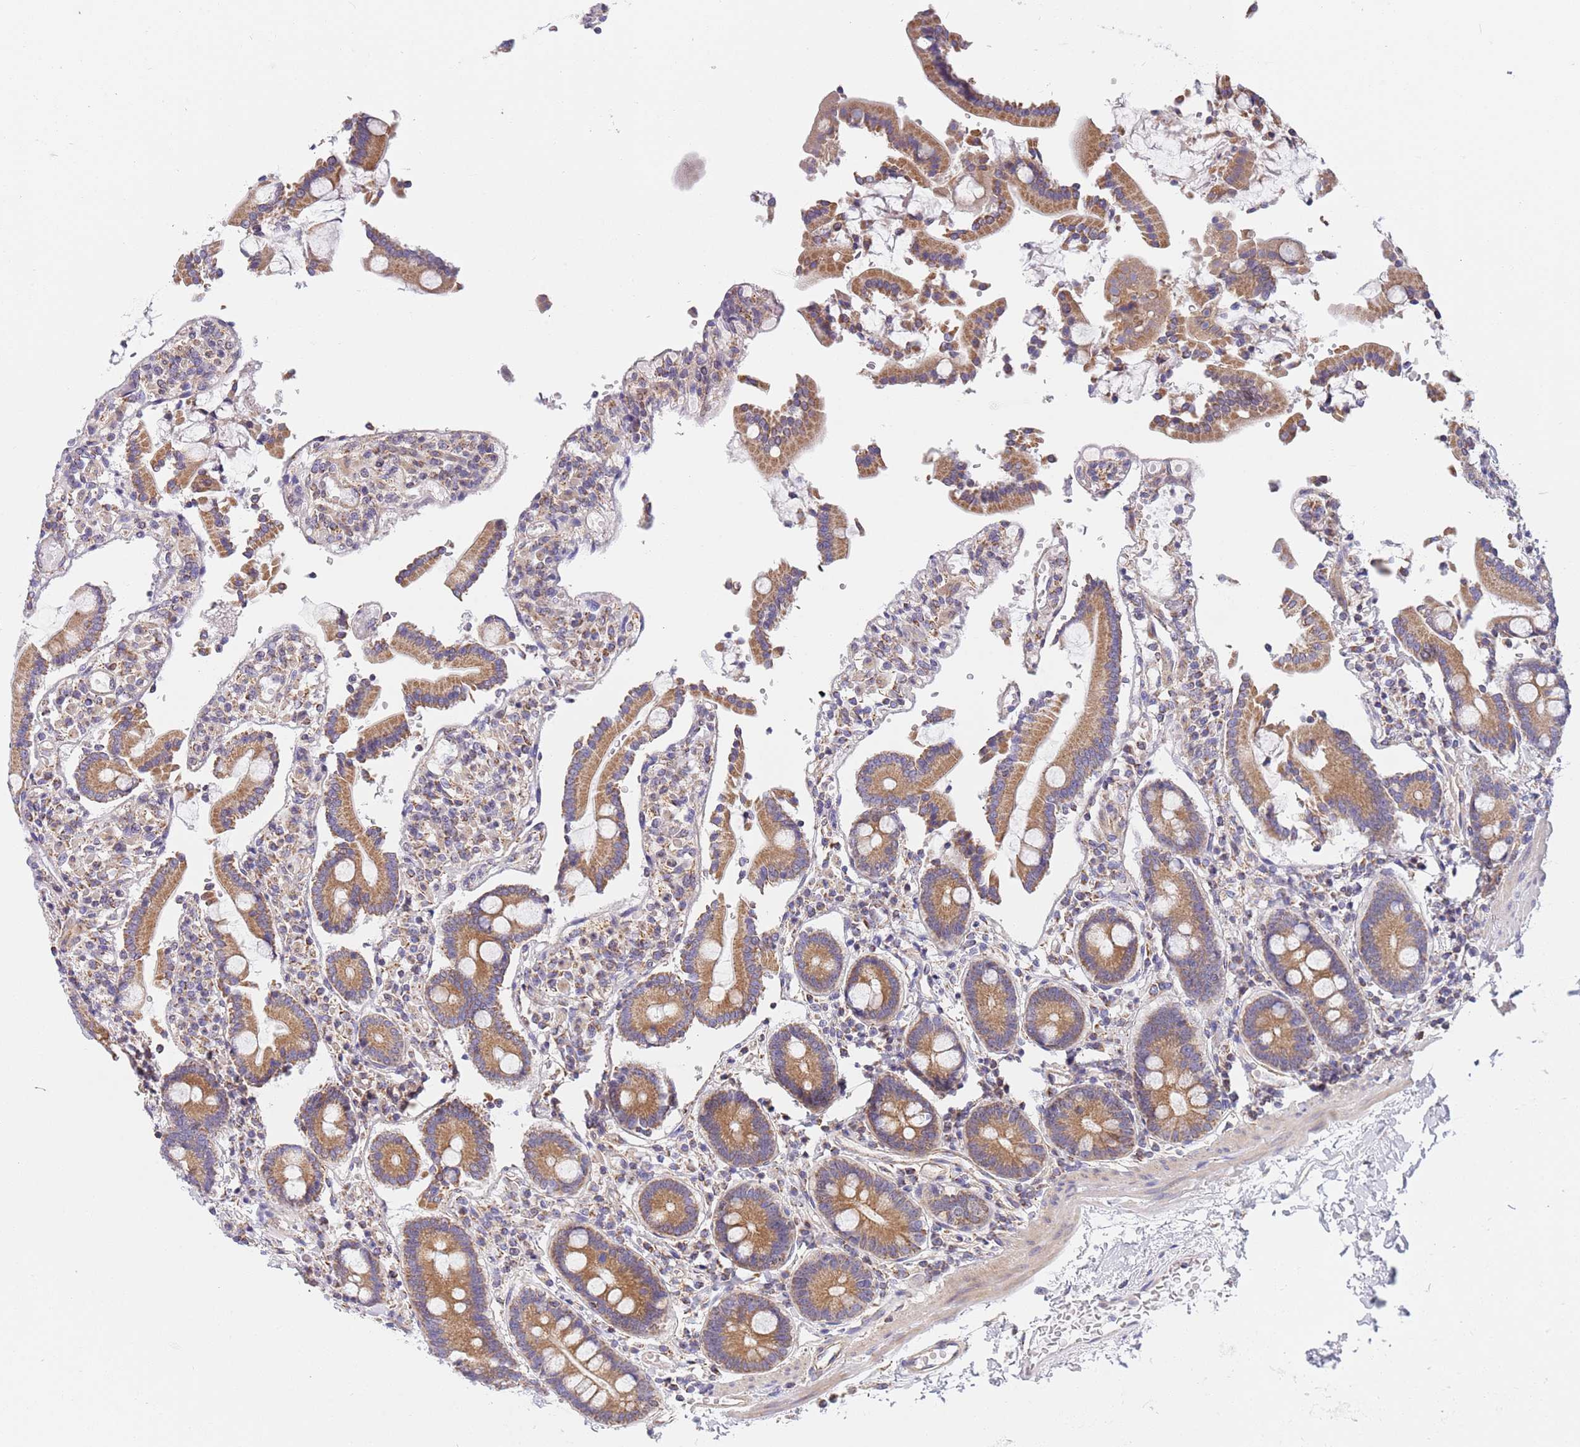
{"staining": {"intensity": "moderate", "quantity": ">75%", "location": "cytoplasmic/membranous"}, "tissue": "duodenum", "cell_type": "Glandular cells", "image_type": "normal", "snomed": [{"axis": "morphology", "description": "Normal tissue, NOS"}, {"axis": "topography", "description": "Duodenum"}], "caption": "Protein expression analysis of unremarkable human duodenum reveals moderate cytoplasmic/membranous staining in about >75% of glandular cells. (IHC, brightfield microscopy, high magnification).", "gene": "PWWP3A", "patient": {"sex": "male", "age": 55}}